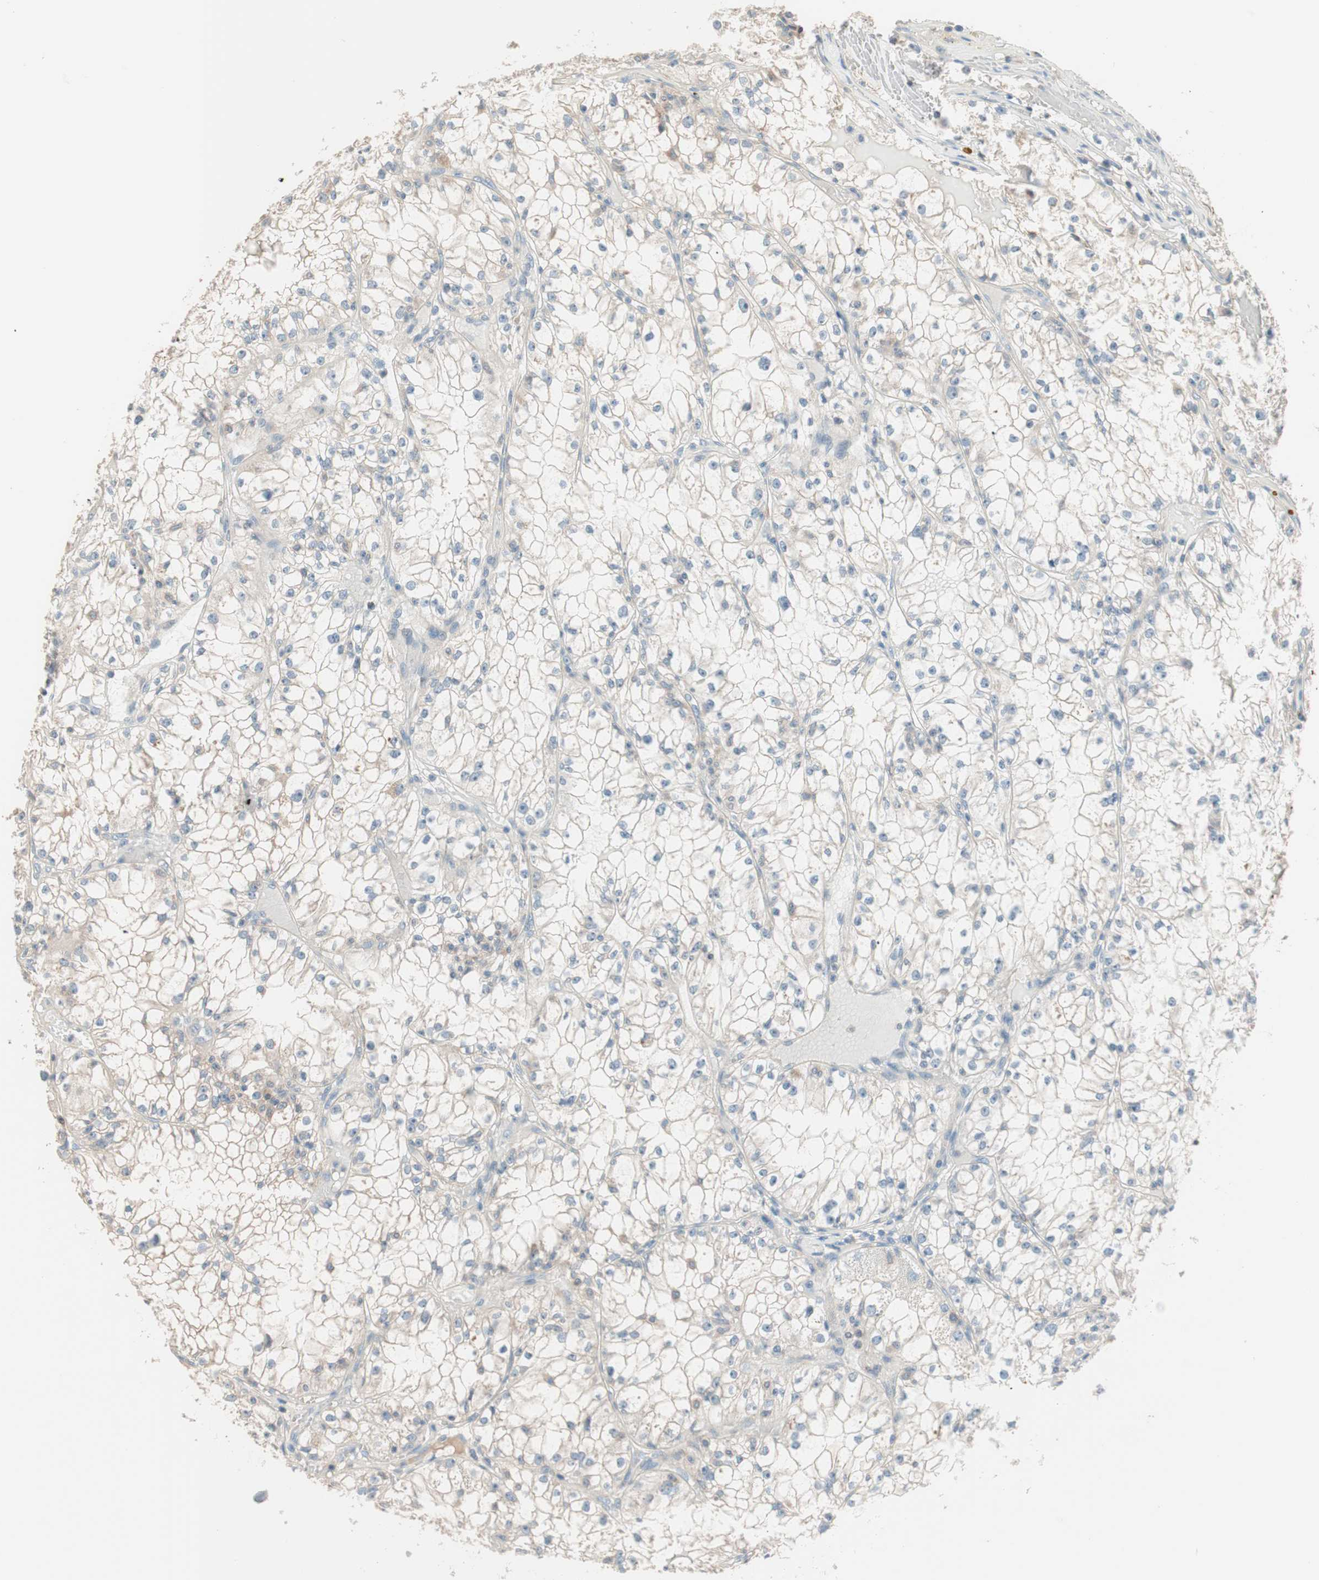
{"staining": {"intensity": "weak", "quantity": "<25%", "location": "cytoplasmic/membranous"}, "tissue": "renal cancer", "cell_type": "Tumor cells", "image_type": "cancer", "snomed": [{"axis": "morphology", "description": "Adenocarcinoma, NOS"}, {"axis": "topography", "description": "Kidney"}], "caption": "This is an immunohistochemistry image of renal adenocarcinoma. There is no staining in tumor cells.", "gene": "RAD54B", "patient": {"sex": "male", "age": 56}}